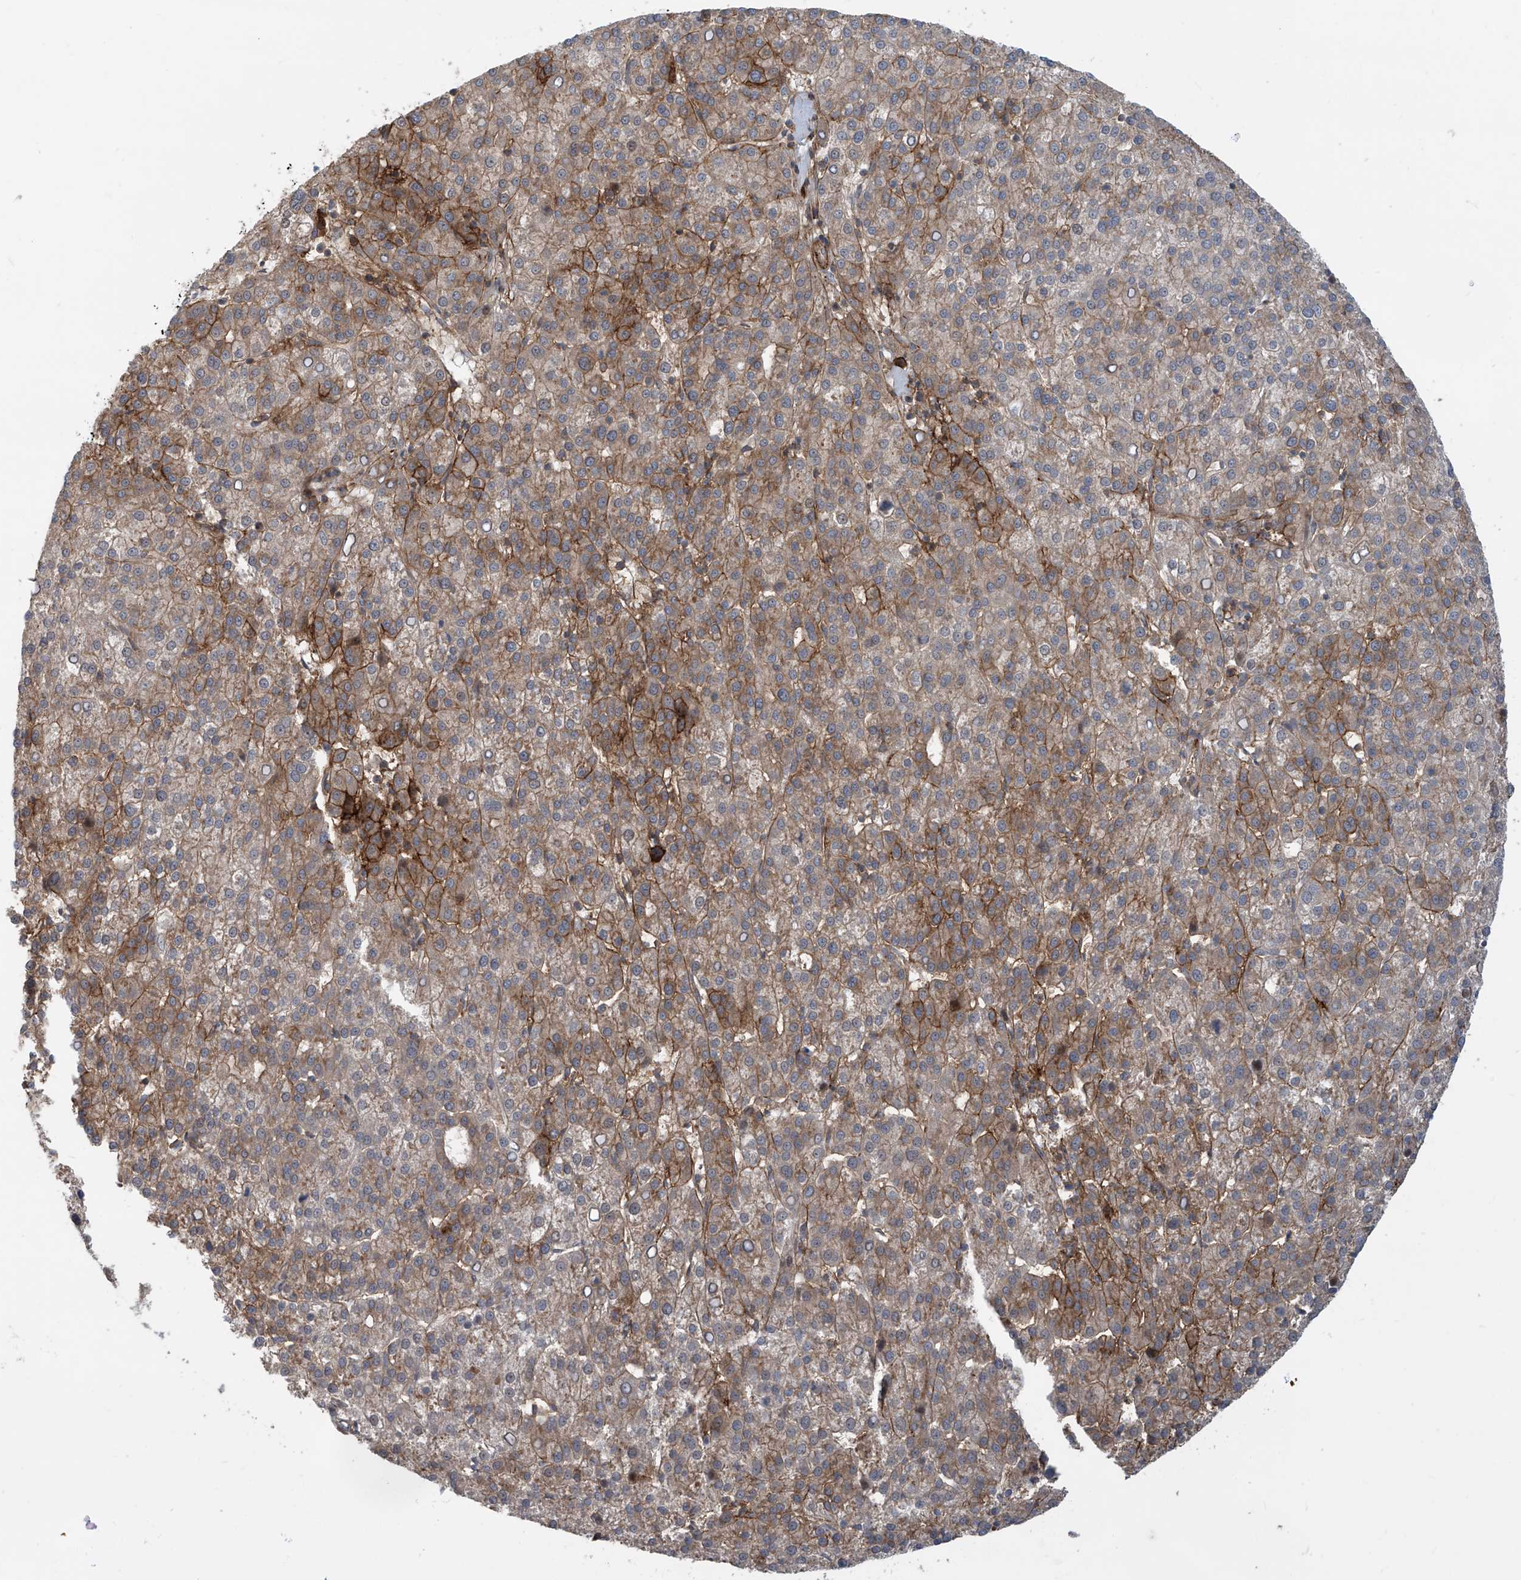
{"staining": {"intensity": "moderate", "quantity": ">75%", "location": "cytoplasmic/membranous"}, "tissue": "liver cancer", "cell_type": "Tumor cells", "image_type": "cancer", "snomed": [{"axis": "morphology", "description": "Carcinoma, Hepatocellular, NOS"}, {"axis": "topography", "description": "Liver"}], "caption": "Liver cancer (hepatocellular carcinoma) stained with DAB (3,3'-diaminobenzidine) immunohistochemistry (IHC) displays medium levels of moderate cytoplasmic/membranous staining in about >75% of tumor cells.", "gene": "LAGE3", "patient": {"sex": "female", "age": 58}}